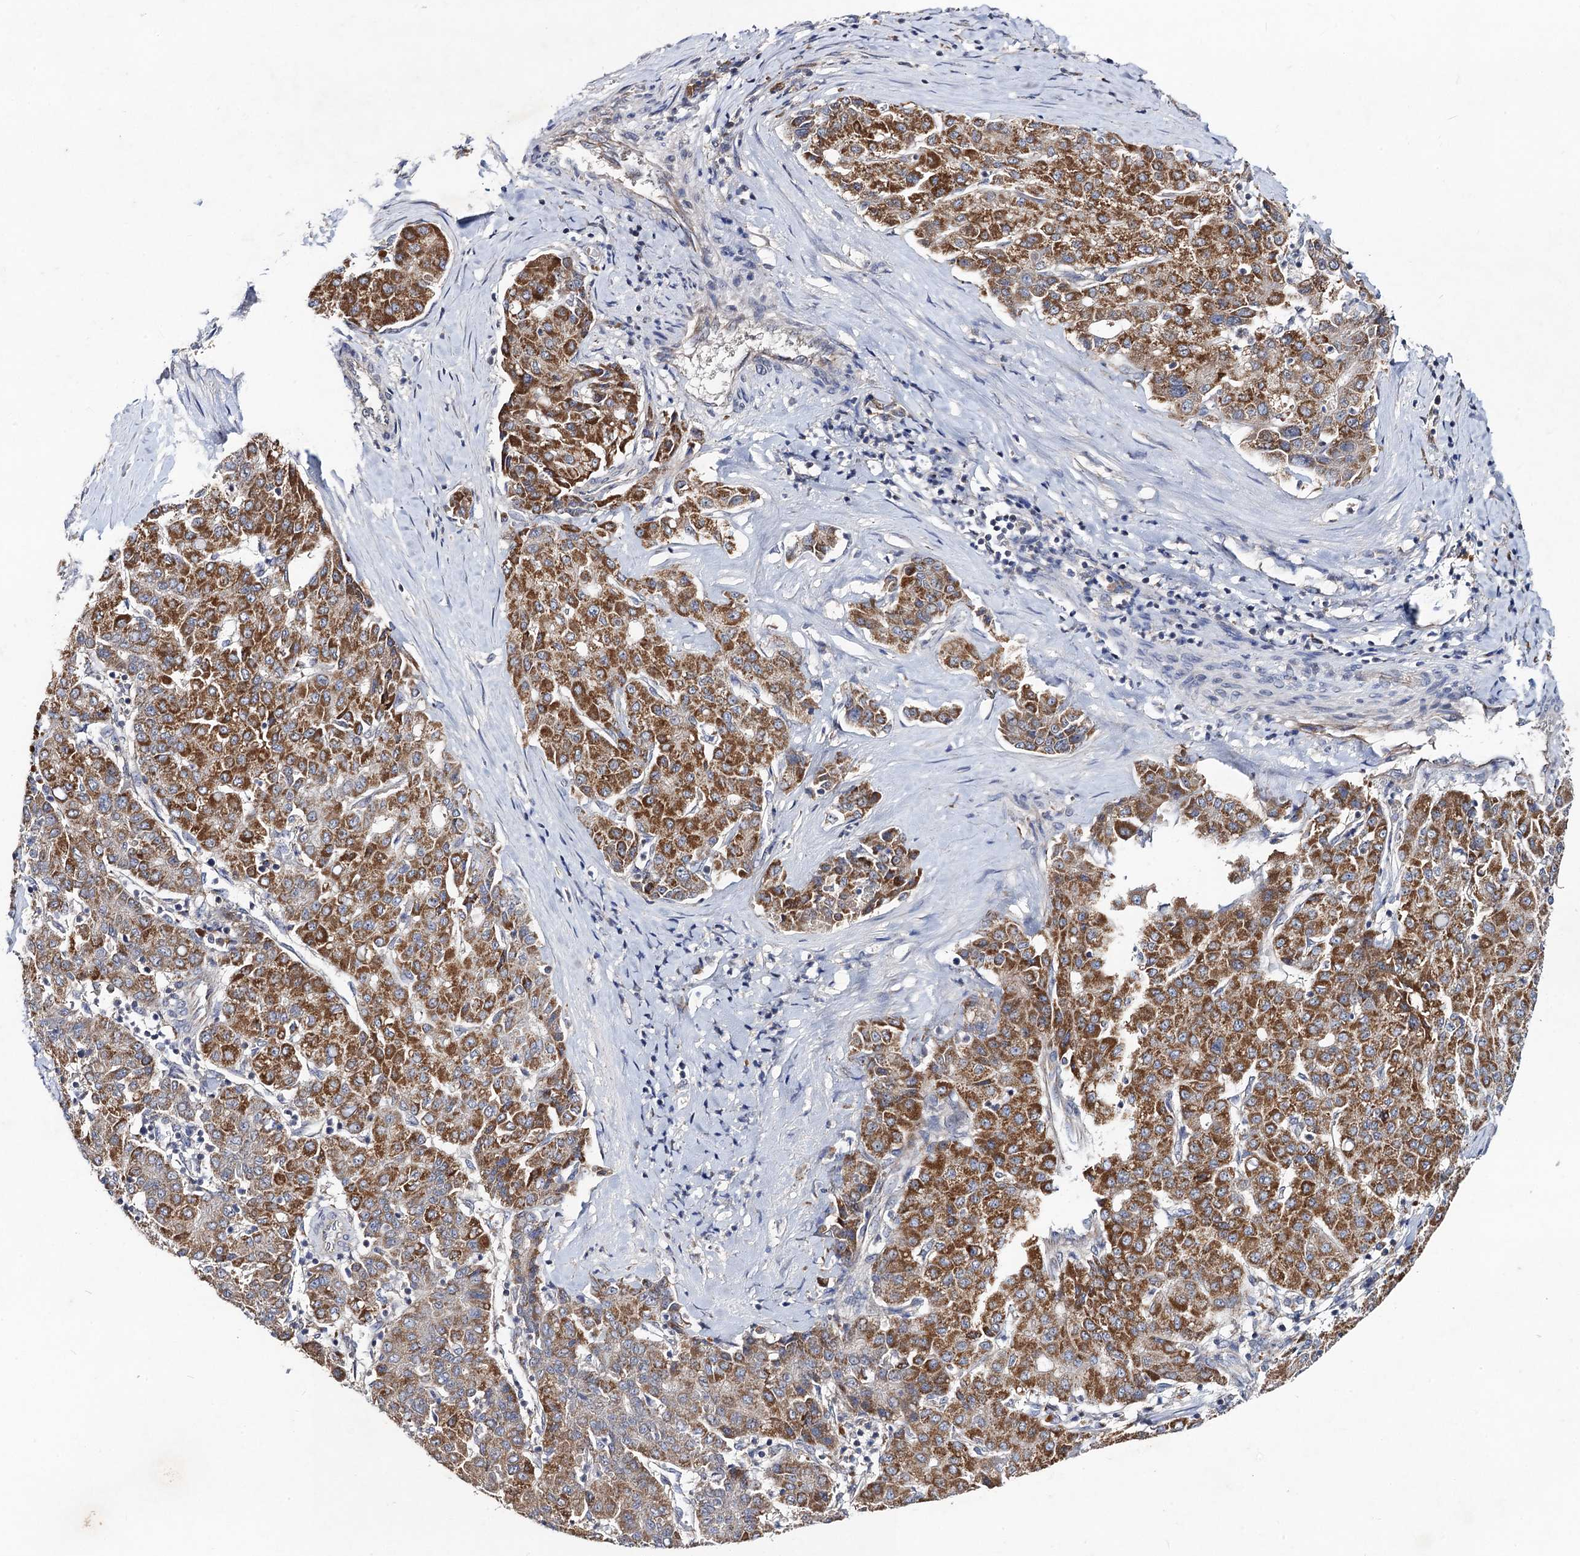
{"staining": {"intensity": "moderate", "quantity": ">75%", "location": "cytoplasmic/membranous"}, "tissue": "liver cancer", "cell_type": "Tumor cells", "image_type": "cancer", "snomed": [{"axis": "morphology", "description": "Carcinoma, Hepatocellular, NOS"}, {"axis": "topography", "description": "Liver"}], "caption": "Immunohistochemistry (IHC) (DAB) staining of human hepatocellular carcinoma (liver) demonstrates moderate cytoplasmic/membranous protein expression in approximately >75% of tumor cells.", "gene": "VPS37D", "patient": {"sex": "male", "age": 65}}